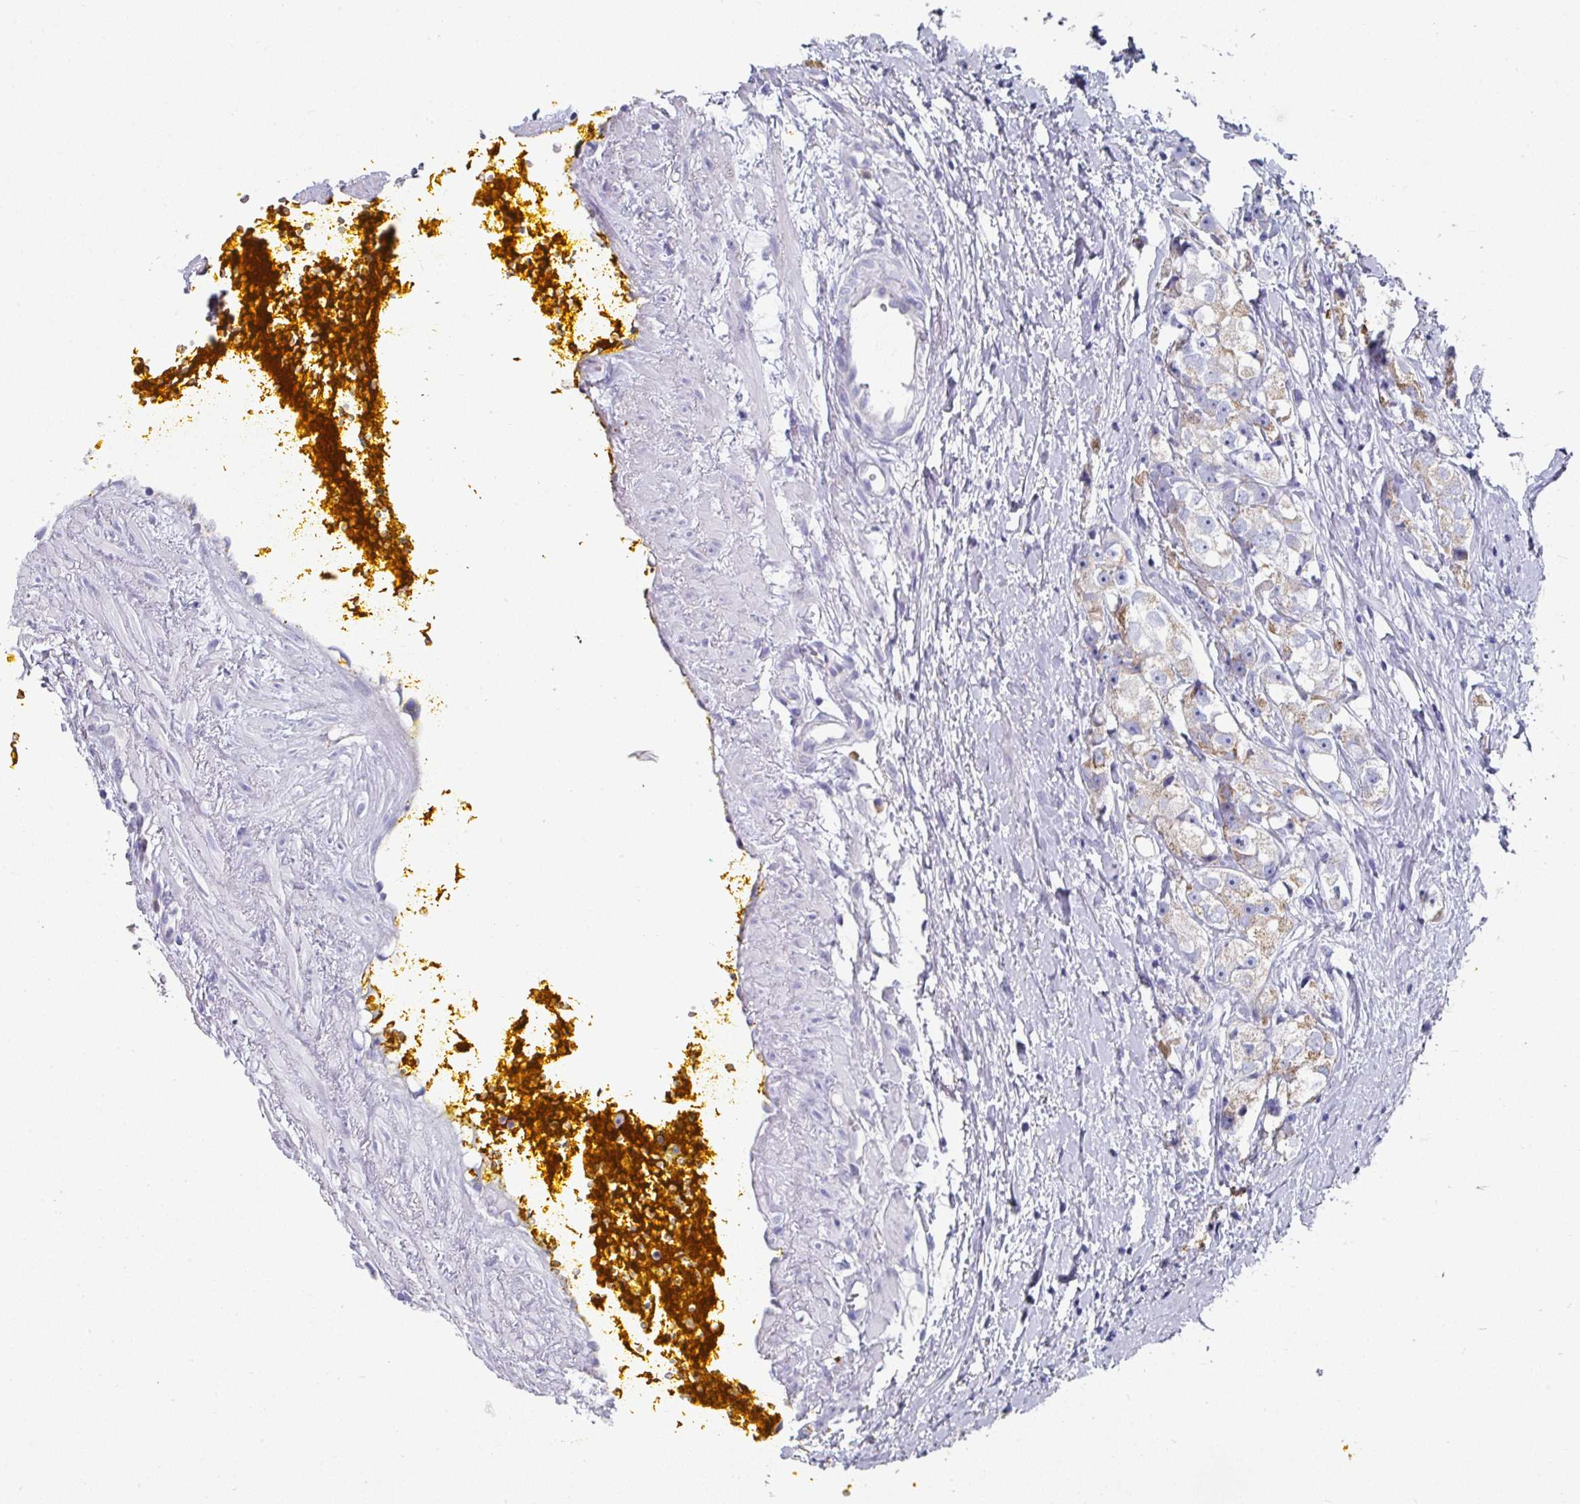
{"staining": {"intensity": "weak", "quantity": "<25%", "location": "cytoplasmic/membranous"}, "tissue": "prostate cancer", "cell_type": "Tumor cells", "image_type": "cancer", "snomed": [{"axis": "morphology", "description": "Adenocarcinoma, High grade"}, {"axis": "topography", "description": "Prostate"}], "caption": "Tumor cells show no significant positivity in prostate cancer (adenocarcinoma (high-grade)).", "gene": "SETBP1", "patient": {"sex": "male", "age": 74}}